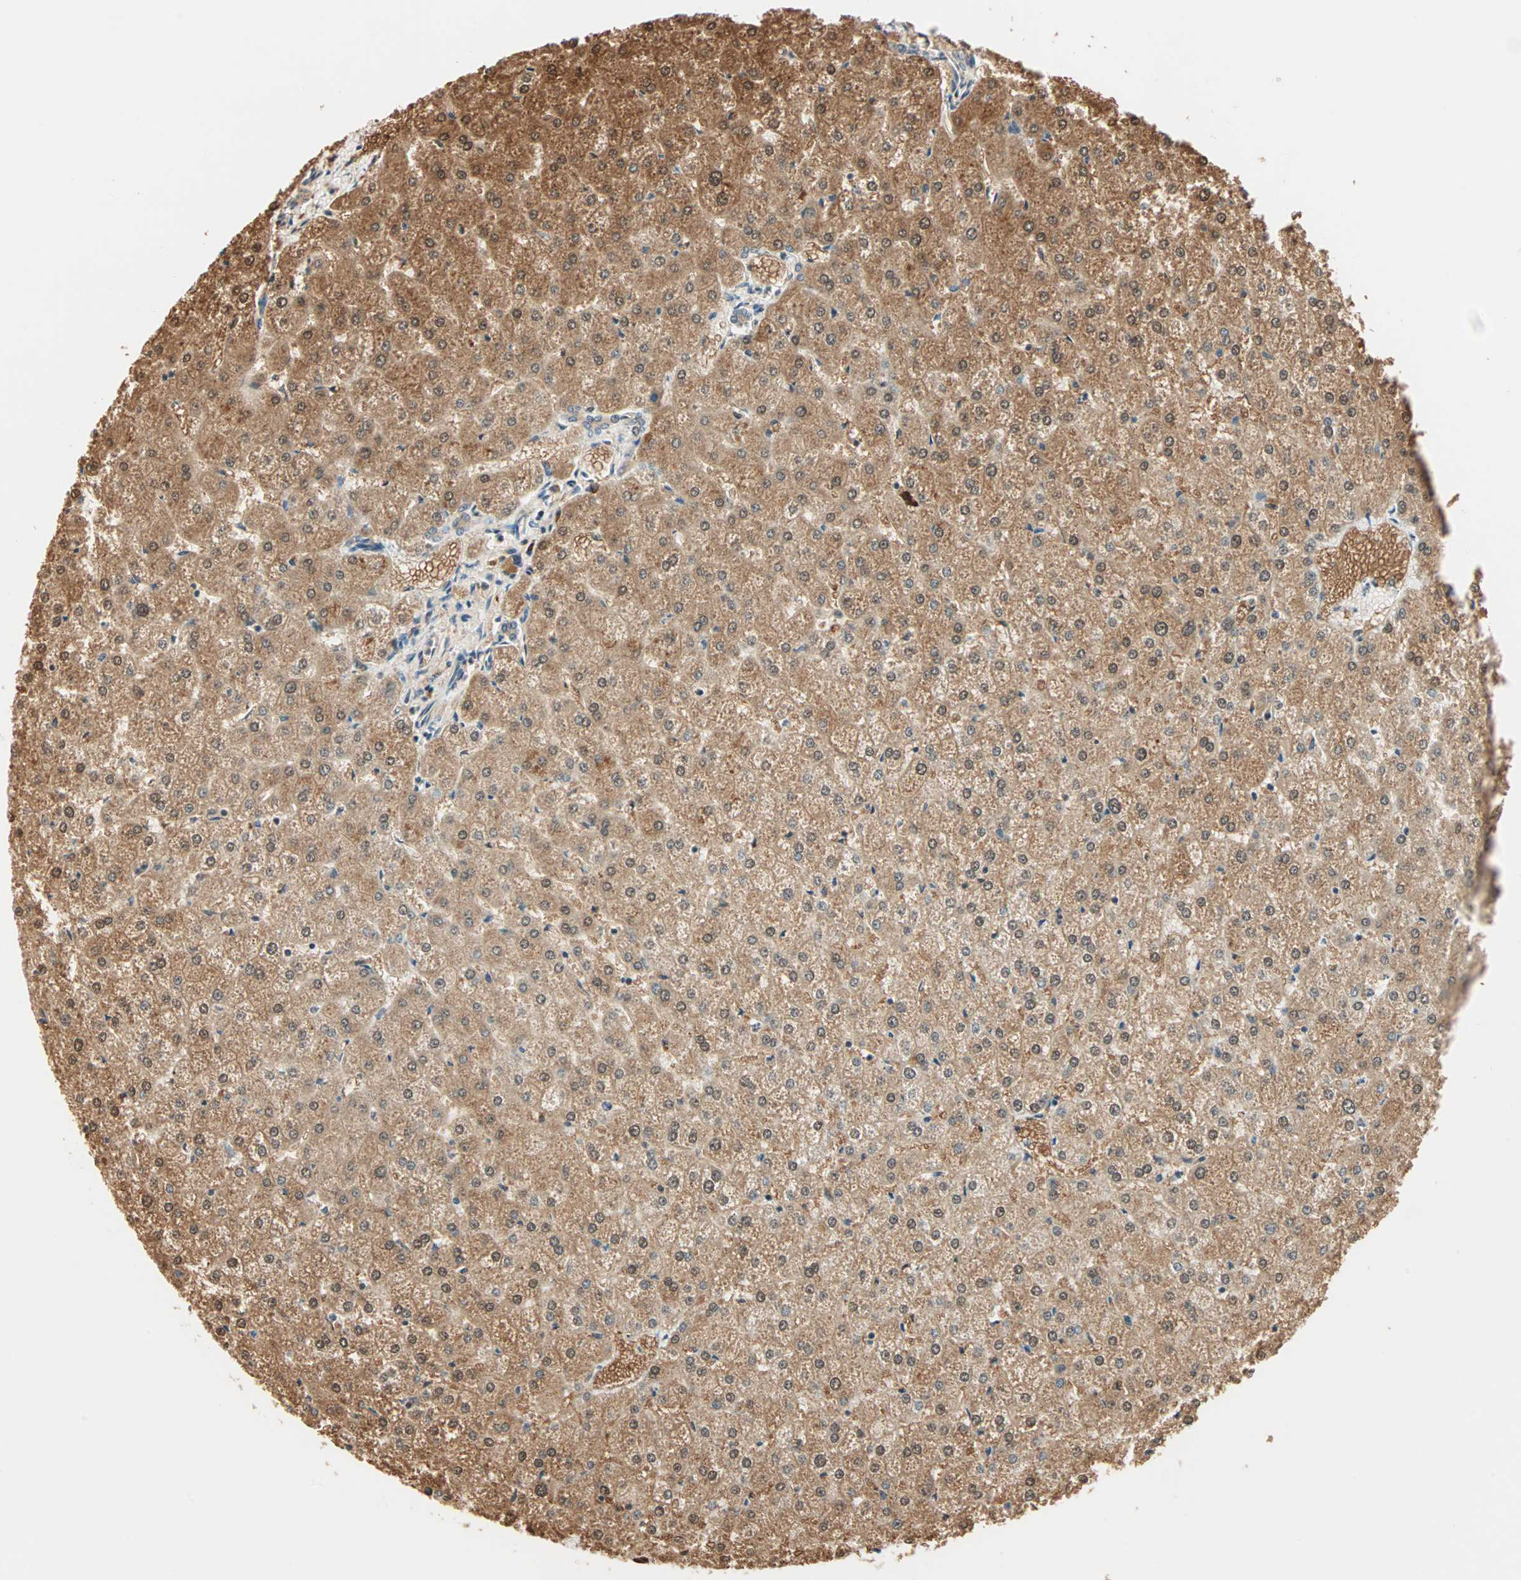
{"staining": {"intensity": "moderate", "quantity": ">75%", "location": "cytoplasmic/membranous"}, "tissue": "liver", "cell_type": "Cholangiocytes", "image_type": "normal", "snomed": [{"axis": "morphology", "description": "Normal tissue, NOS"}, {"axis": "topography", "description": "Liver"}], "caption": "An image of human liver stained for a protein reveals moderate cytoplasmic/membranous brown staining in cholangiocytes.", "gene": "P4HA1", "patient": {"sex": "female", "age": 32}}